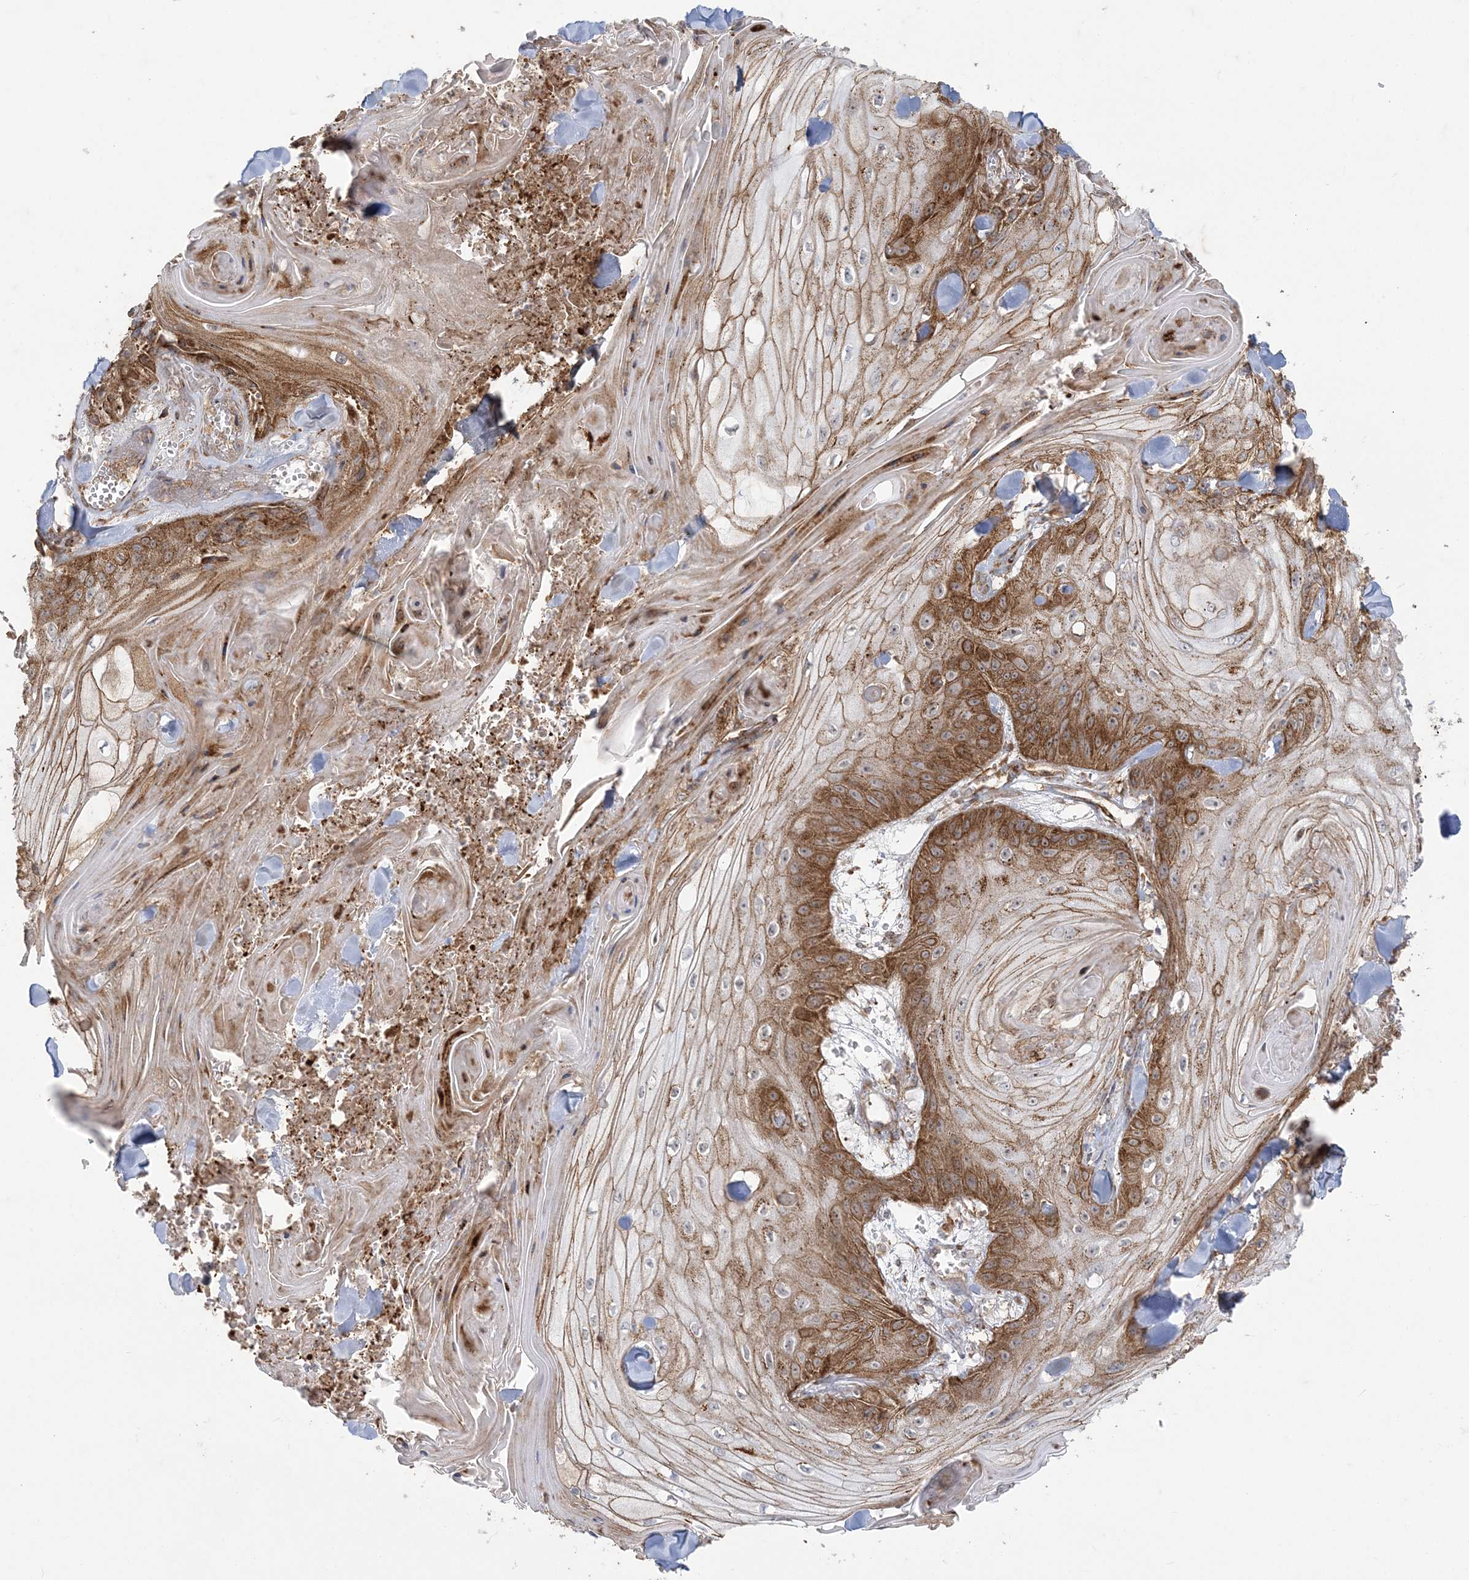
{"staining": {"intensity": "moderate", "quantity": ">75%", "location": "cytoplasmic/membranous"}, "tissue": "skin cancer", "cell_type": "Tumor cells", "image_type": "cancer", "snomed": [{"axis": "morphology", "description": "Squamous cell carcinoma, NOS"}, {"axis": "topography", "description": "Skin"}], "caption": "A high-resolution photomicrograph shows immunohistochemistry (IHC) staining of skin cancer (squamous cell carcinoma), which shows moderate cytoplasmic/membranous staining in approximately >75% of tumor cells. (DAB (3,3'-diaminobenzidine) IHC with brightfield microscopy, high magnification).", "gene": "DERL3", "patient": {"sex": "male", "age": 74}}